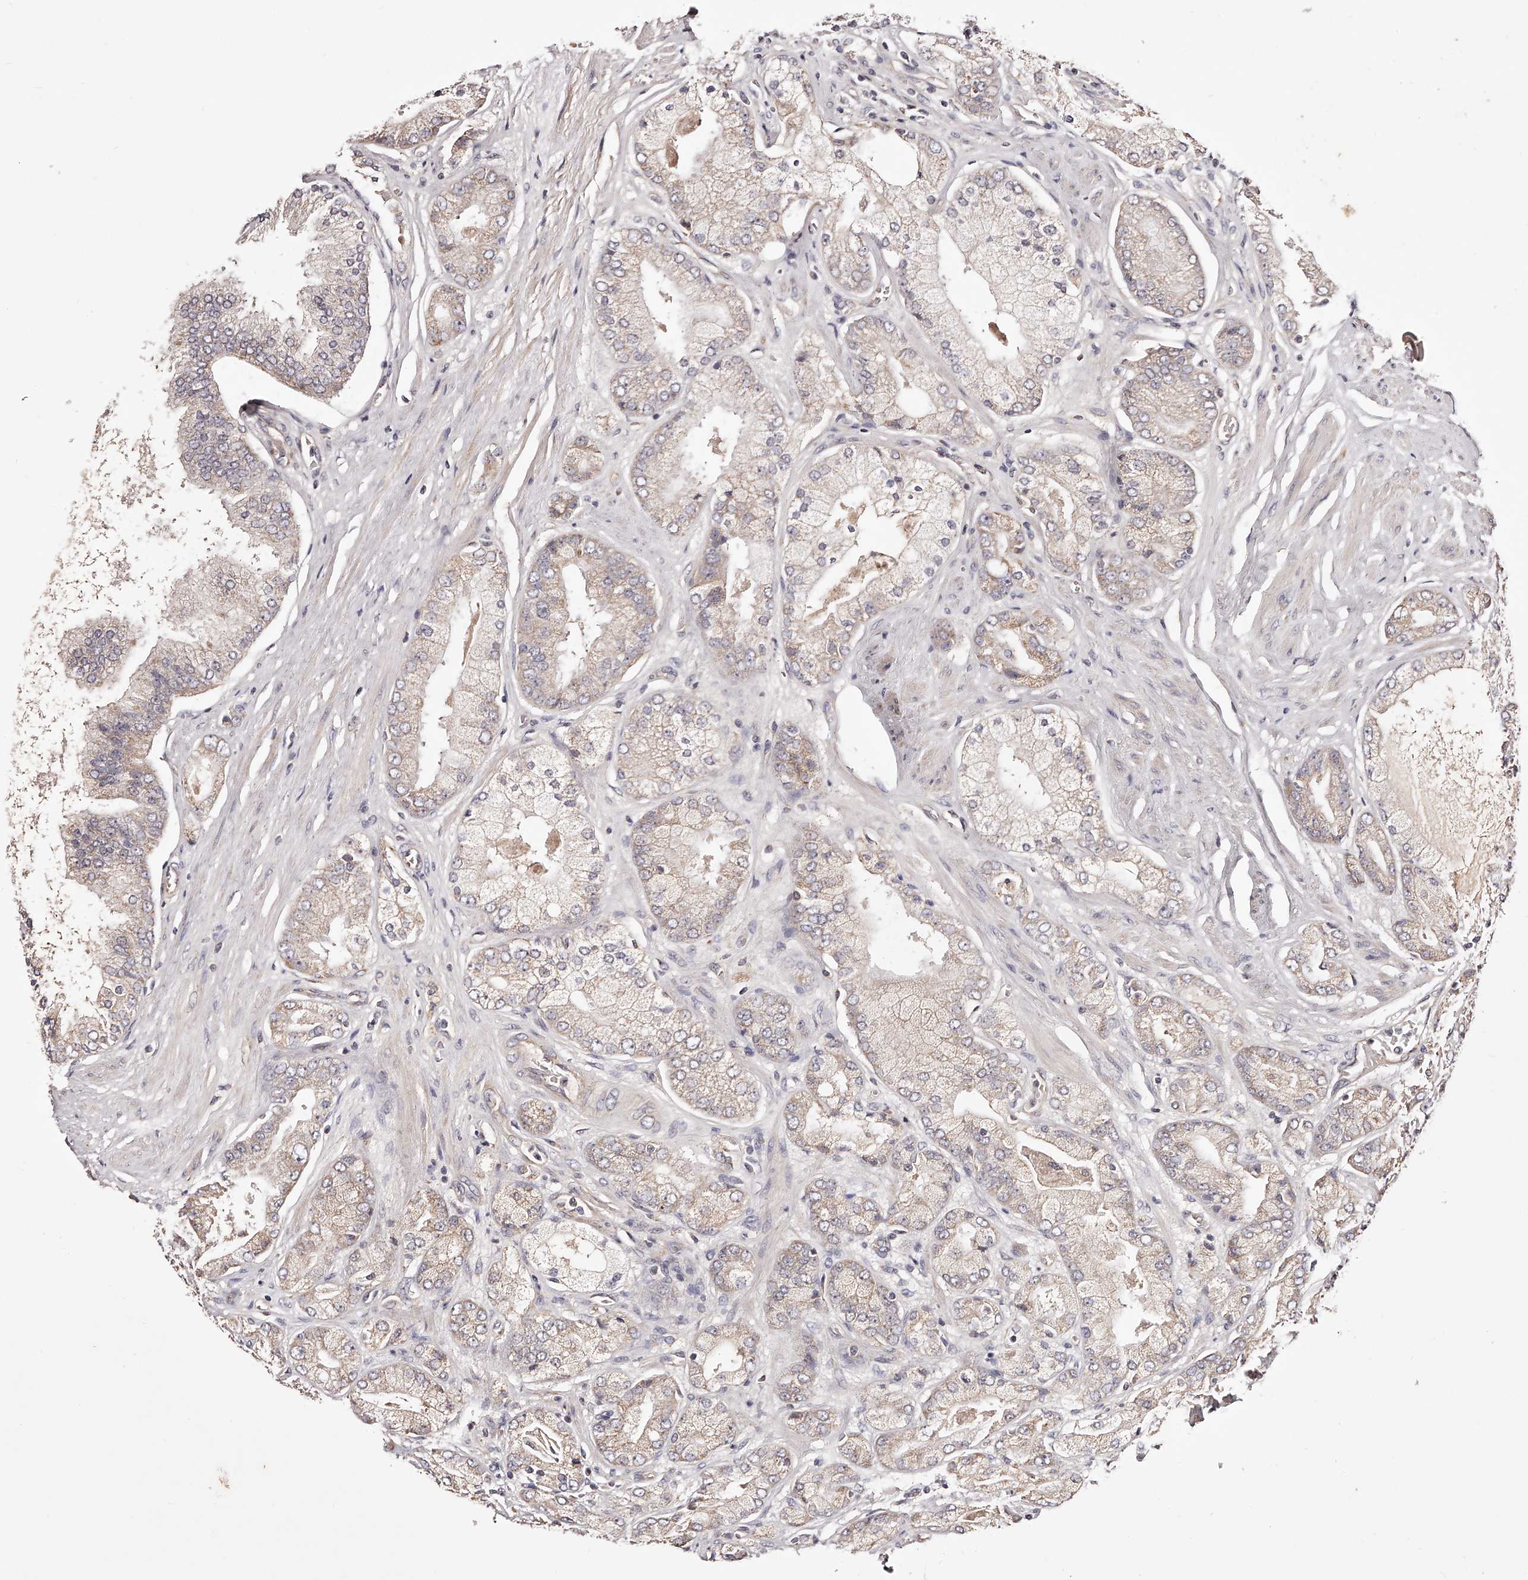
{"staining": {"intensity": "weak", "quantity": "<25%", "location": "cytoplasmic/membranous"}, "tissue": "prostate cancer", "cell_type": "Tumor cells", "image_type": "cancer", "snomed": [{"axis": "morphology", "description": "Adenocarcinoma, High grade"}, {"axis": "topography", "description": "Prostate"}], "caption": "There is no significant expression in tumor cells of prostate cancer (adenocarcinoma (high-grade)).", "gene": "USP21", "patient": {"sex": "male", "age": 58}}